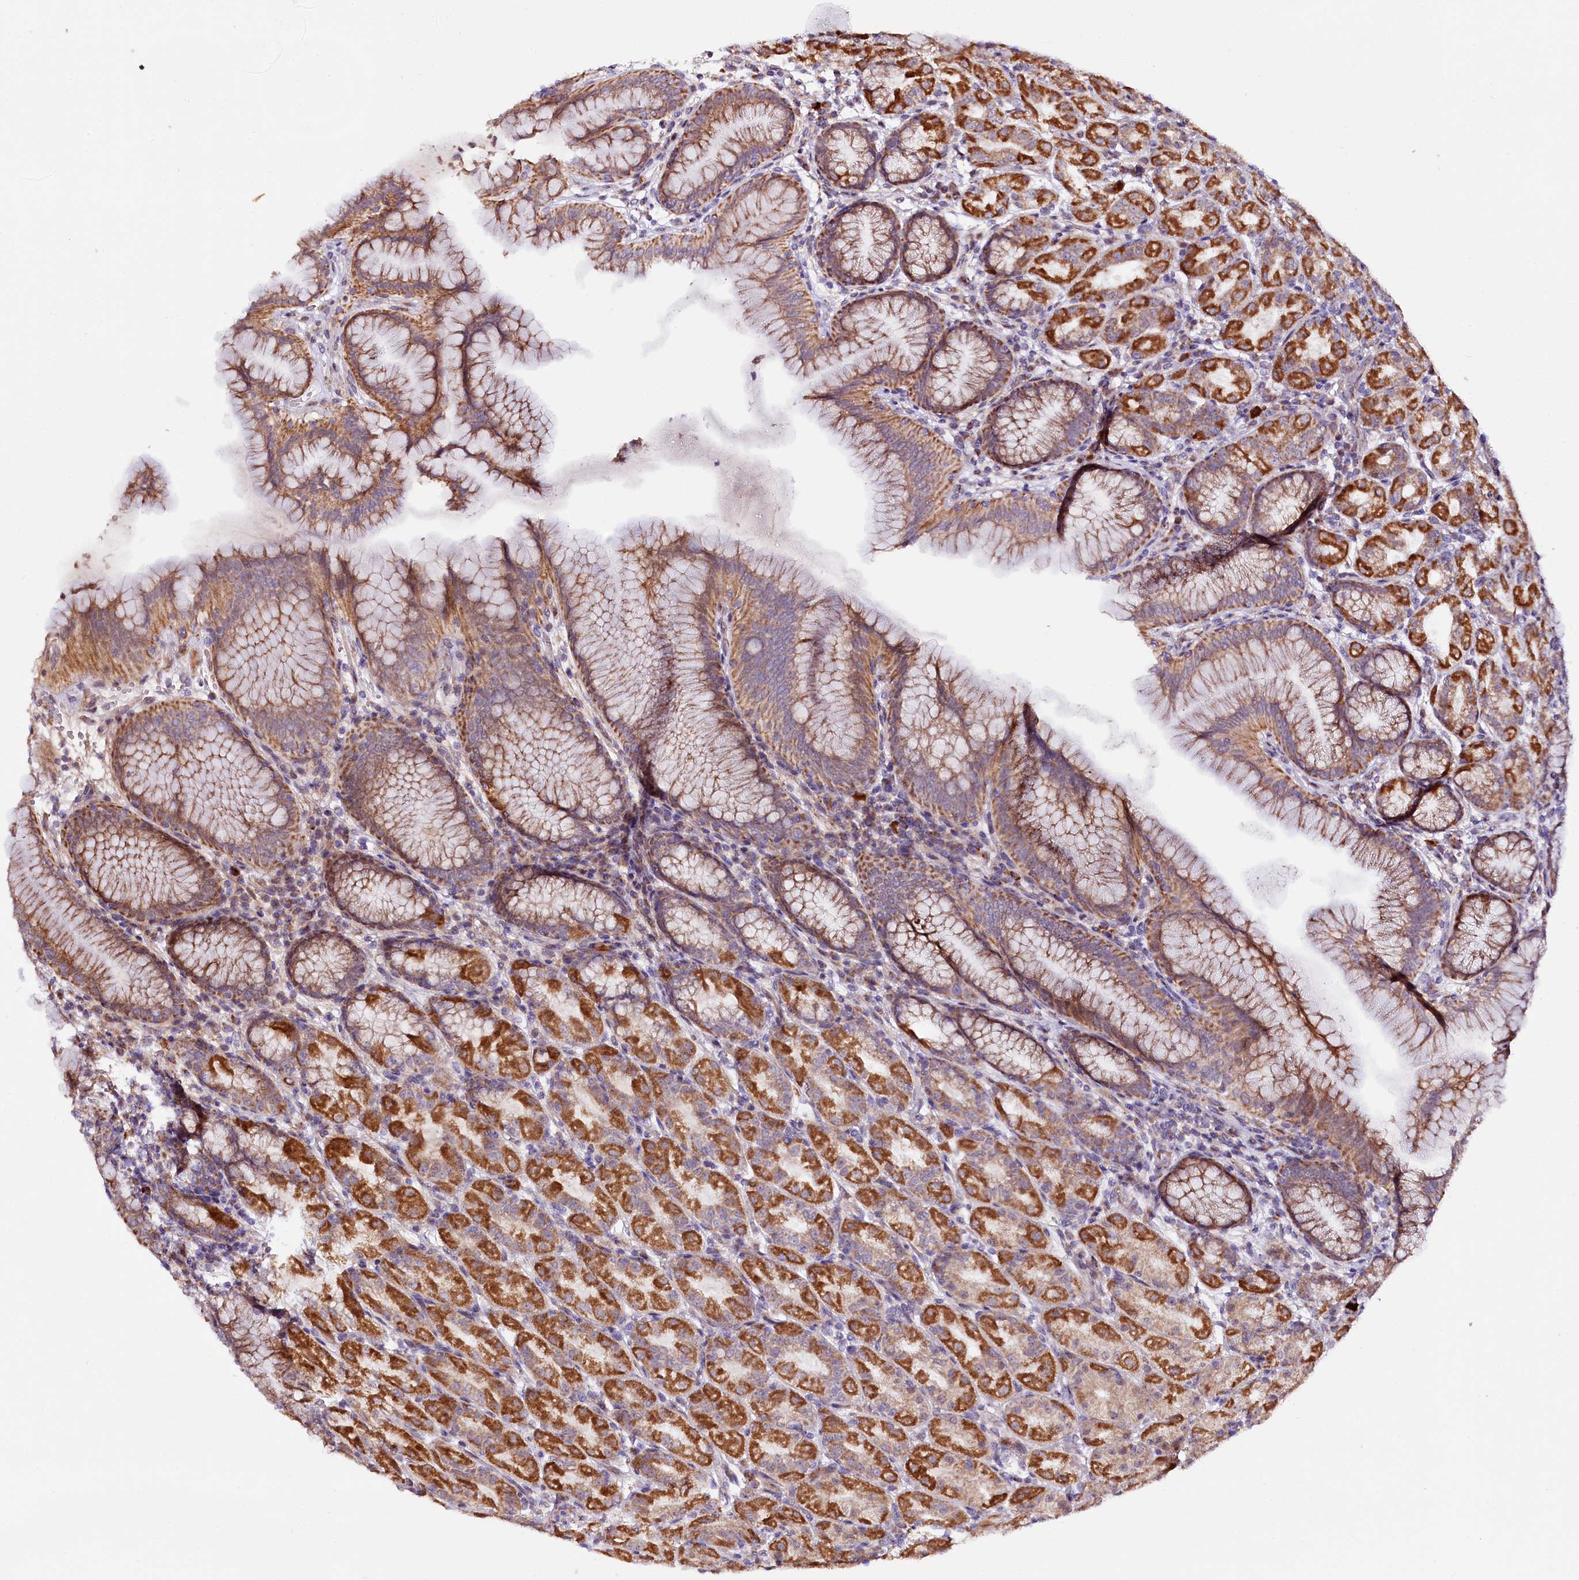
{"staining": {"intensity": "moderate", "quantity": ">75%", "location": "cytoplasmic/membranous"}, "tissue": "stomach", "cell_type": "Glandular cells", "image_type": "normal", "snomed": [{"axis": "morphology", "description": "Normal tissue, NOS"}, {"axis": "topography", "description": "Stomach"}], "caption": "Protein expression analysis of benign human stomach reveals moderate cytoplasmic/membranous positivity in about >75% of glandular cells.", "gene": "ST7", "patient": {"sex": "female", "age": 79}}